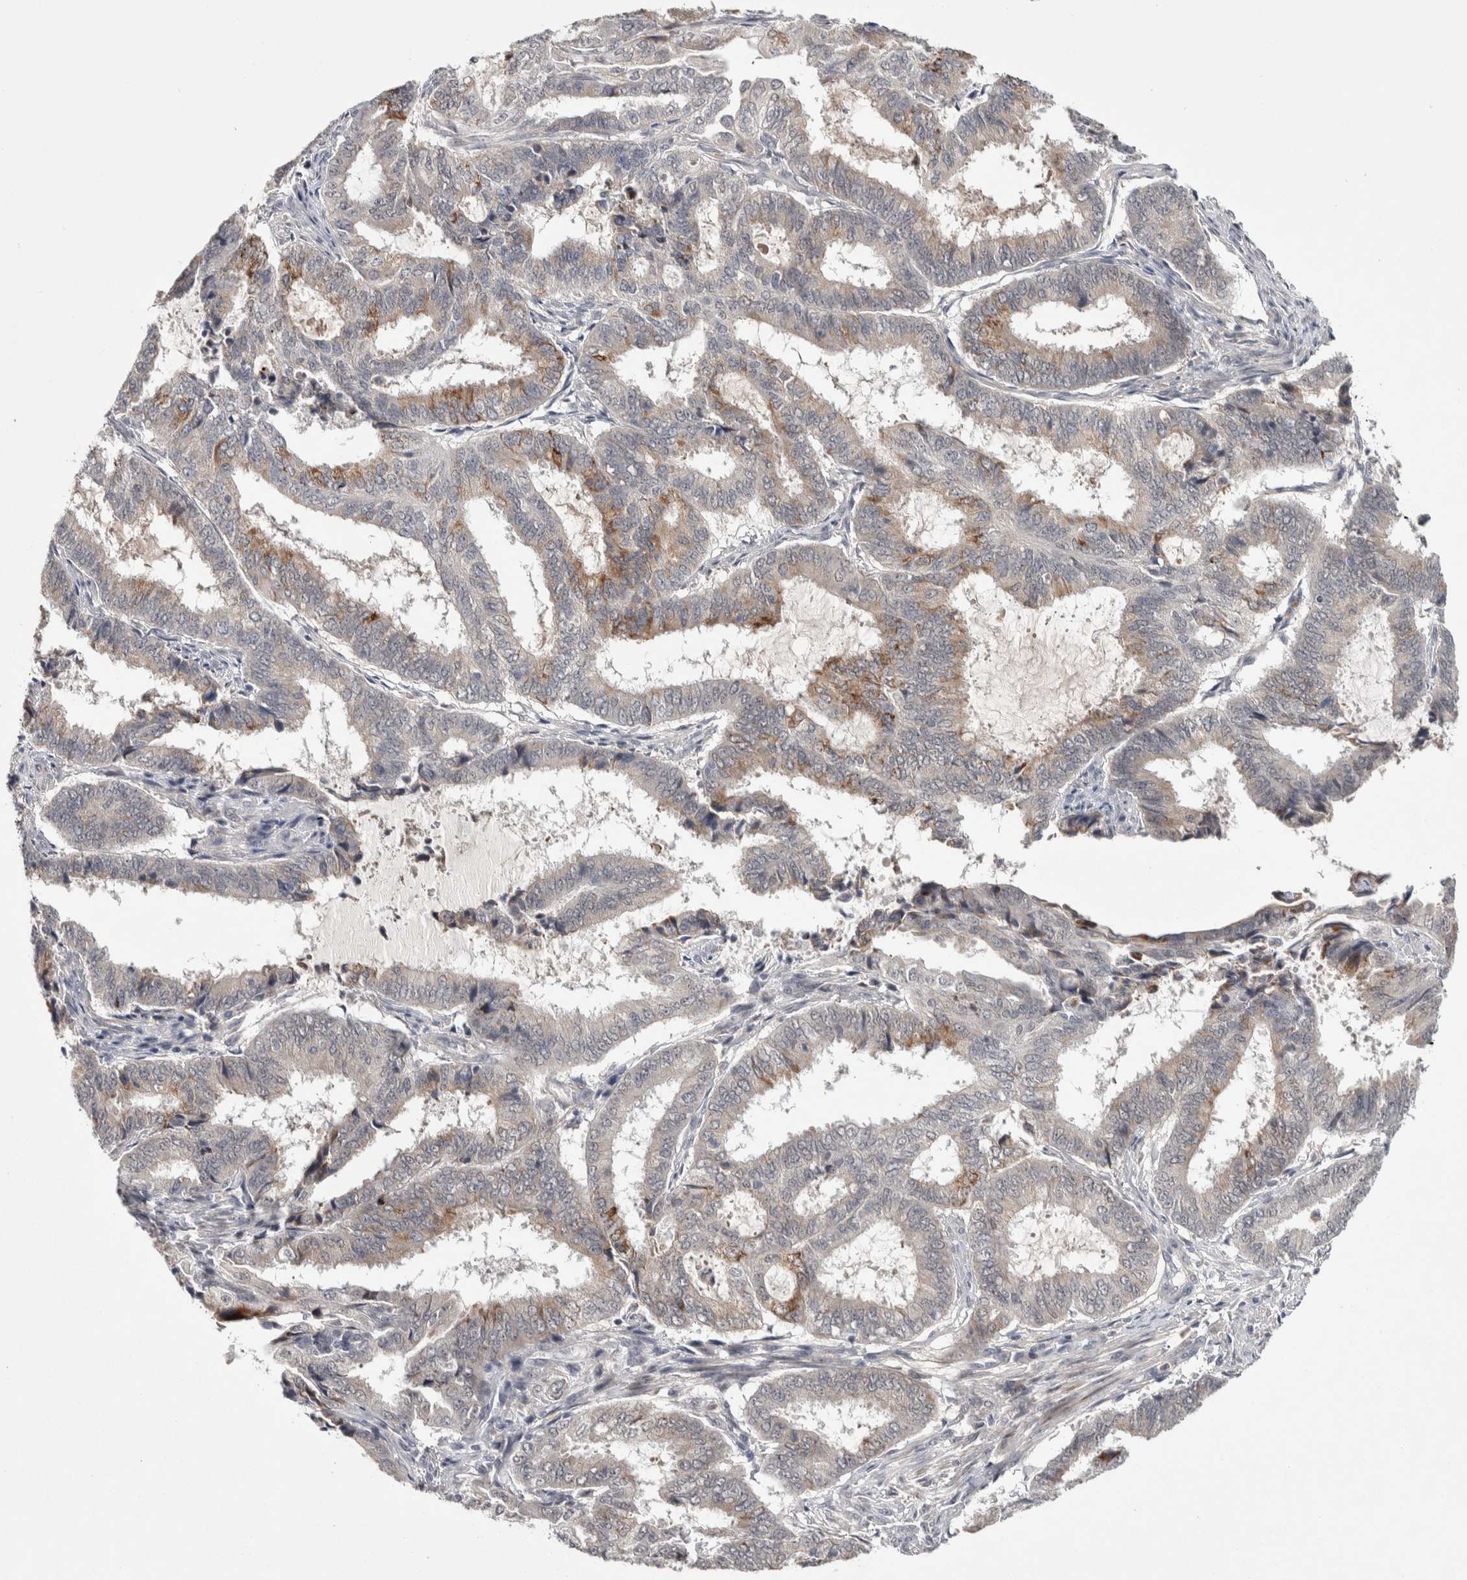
{"staining": {"intensity": "moderate", "quantity": "<25%", "location": "cytoplasmic/membranous"}, "tissue": "endometrial cancer", "cell_type": "Tumor cells", "image_type": "cancer", "snomed": [{"axis": "morphology", "description": "Adenocarcinoma, NOS"}, {"axis": "topography", "description": "Endometrium"}], "caption": "A brown stain highlights moderate cytoplasmic/membranous staining of a protein in endometrial adenocarcinoma tumor cells. (DAB (3,3'-diaminobenzidine) IHC with brightfield microscopy, high magnification).", "gene": "ASPN", "patient": {"sex": "female", "age": 51}}